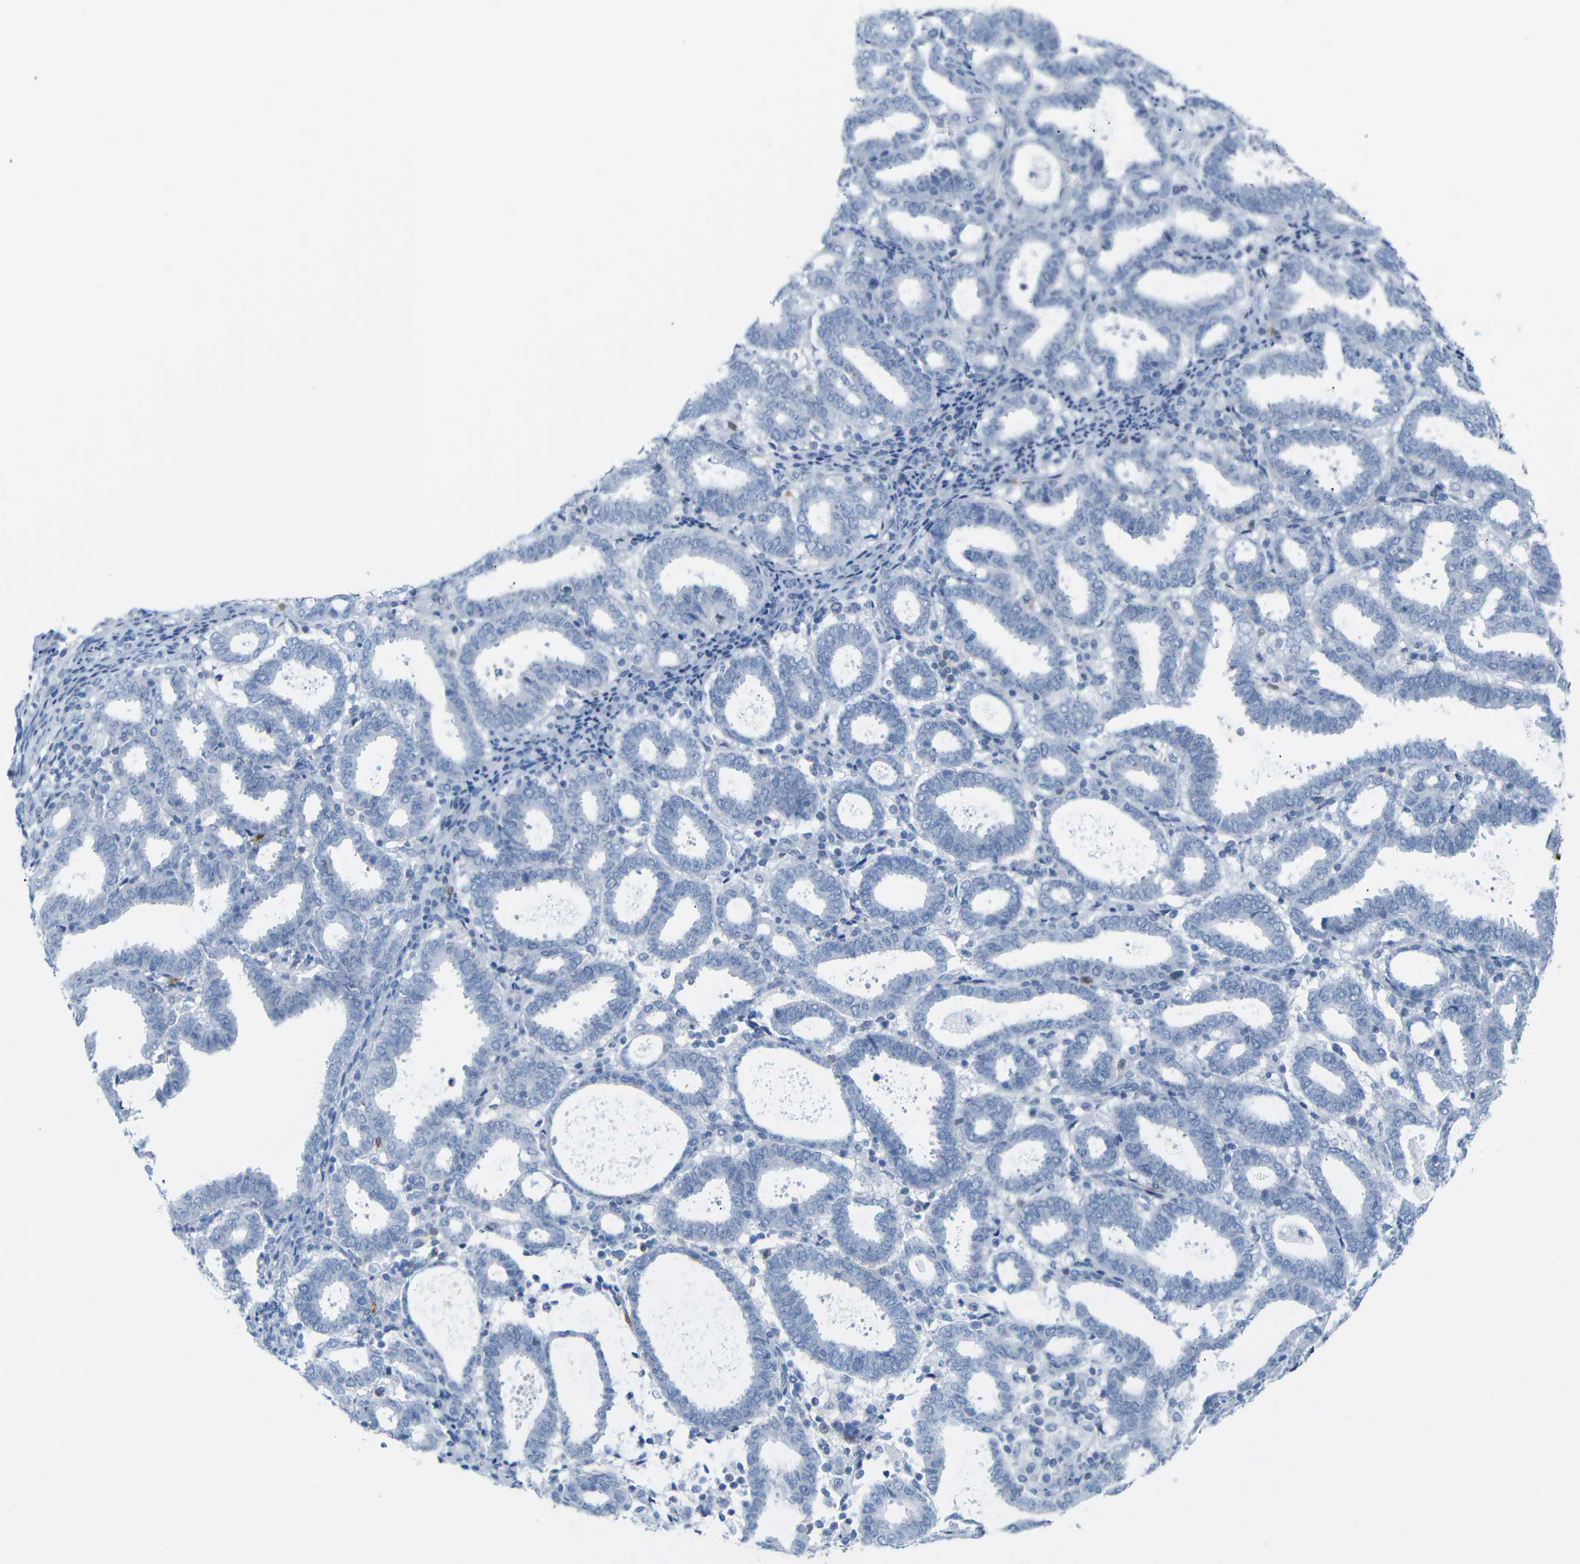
{"staining": {"intensity": "negative", "quantity": "none", "location": "none"}, "tissue": "endometrial cancer", "cell_type": "Tumor cells", "image_type": "cancer", "snomed": [{"axis": "morphology", "description": "Adenocarcinoma, NOS"}, {"axis": "topography", "description": "Uterus"}], "caption": "This is an immunohistochemistry image of human adenocarcinoma (endometrial). There is no staining in tumor cells.", "gene": "MT1A", "patient": {"sex": "female", "age": 83}}